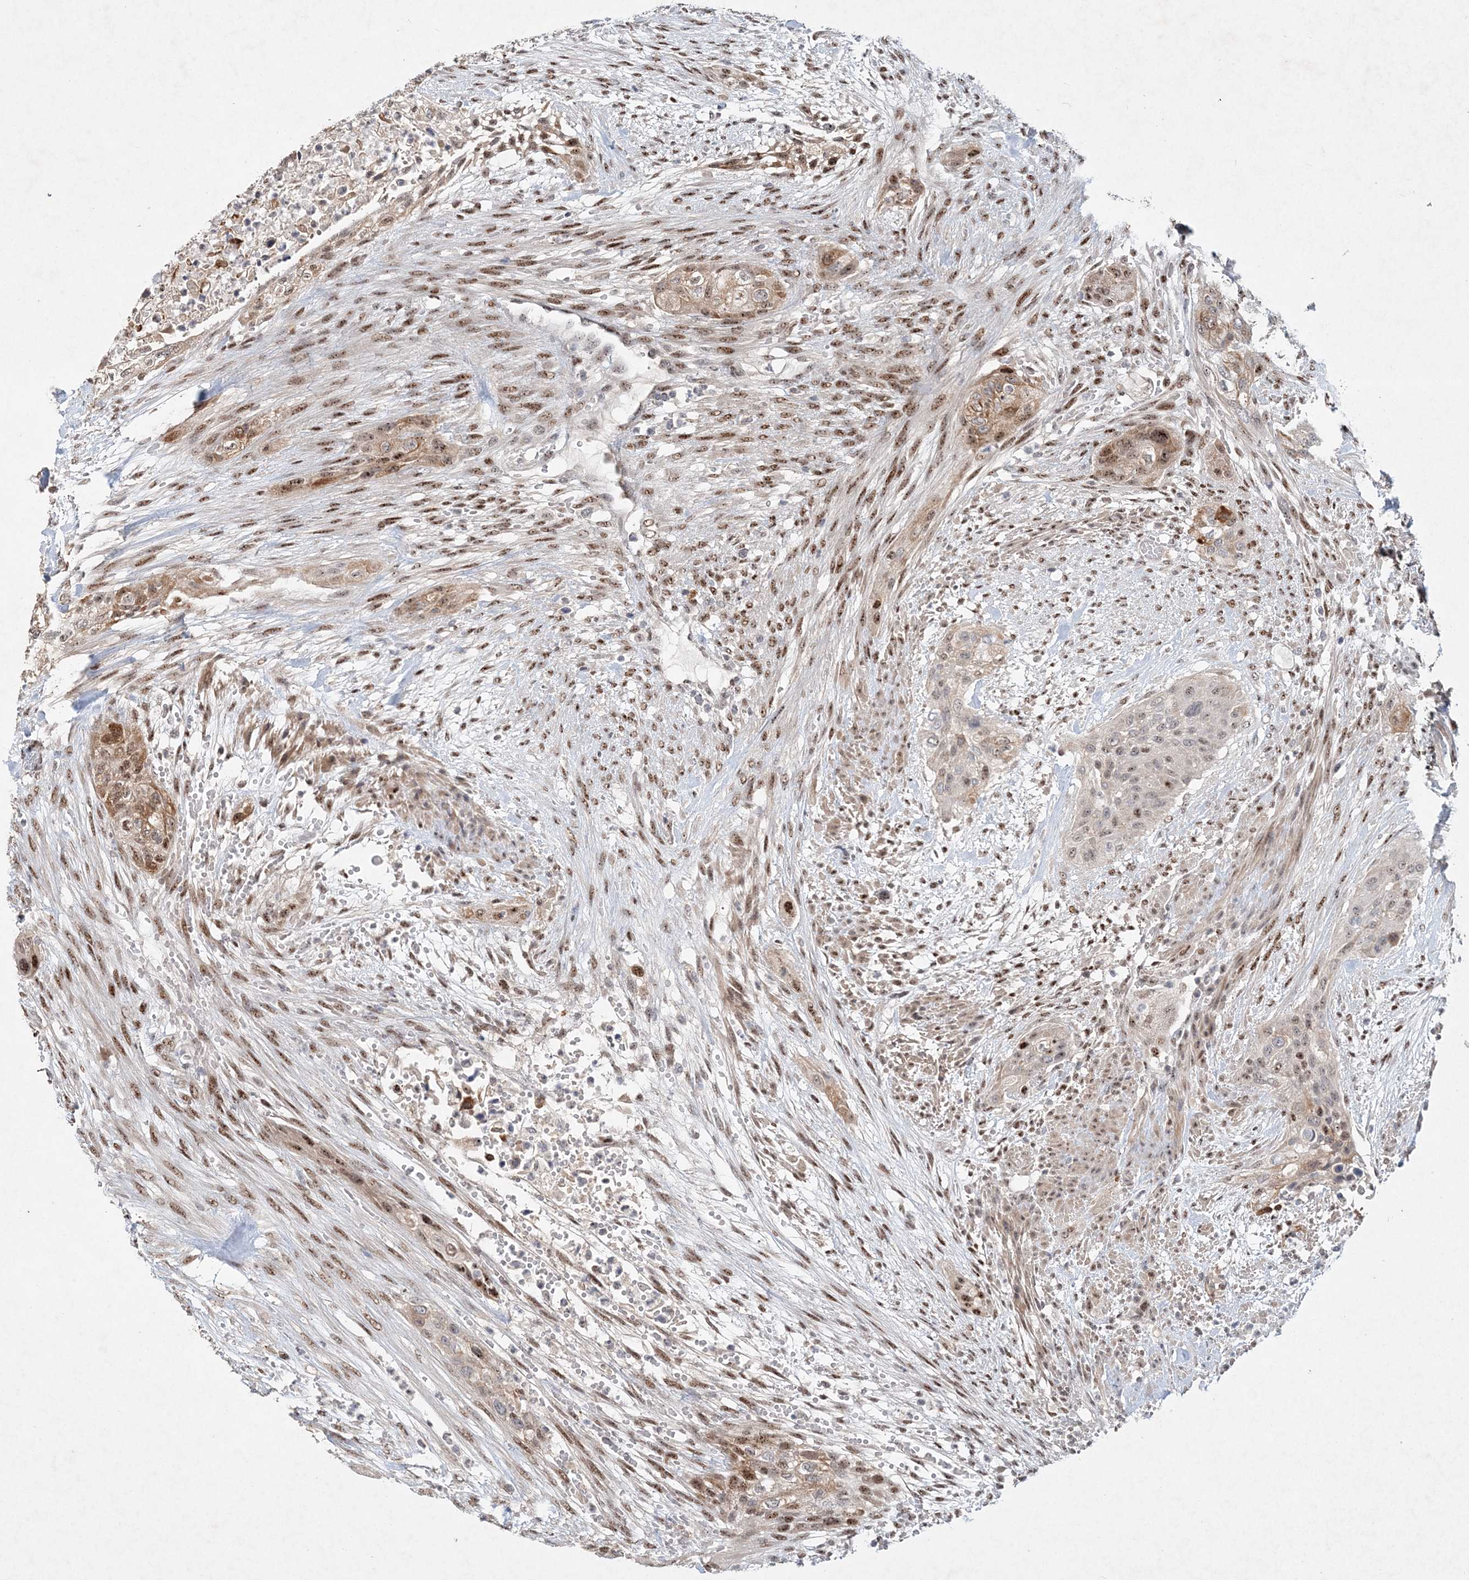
{"staining": {"intensity": "moderate", "quantity": ">75%", "location": "cytoplasmic/membranous,nuclear"}, "tissue": "urothelial cancer", "cell_type": "Tumor cells", "image_type": "cancer", "snomed": [{"axis": "morphology", "description": "Urothelial carcinoma, High grade"}, {"axis": "topography", "description": "Urinary bladder"}], "caption": "Moderate cytoplasmic/membranous and nuclear expression is seen in approximately >75% of tumor cells in urothelial carcinoma (high-grade).", "gene": "GIN1", "patient": {"sex": "male", "age": 35}}